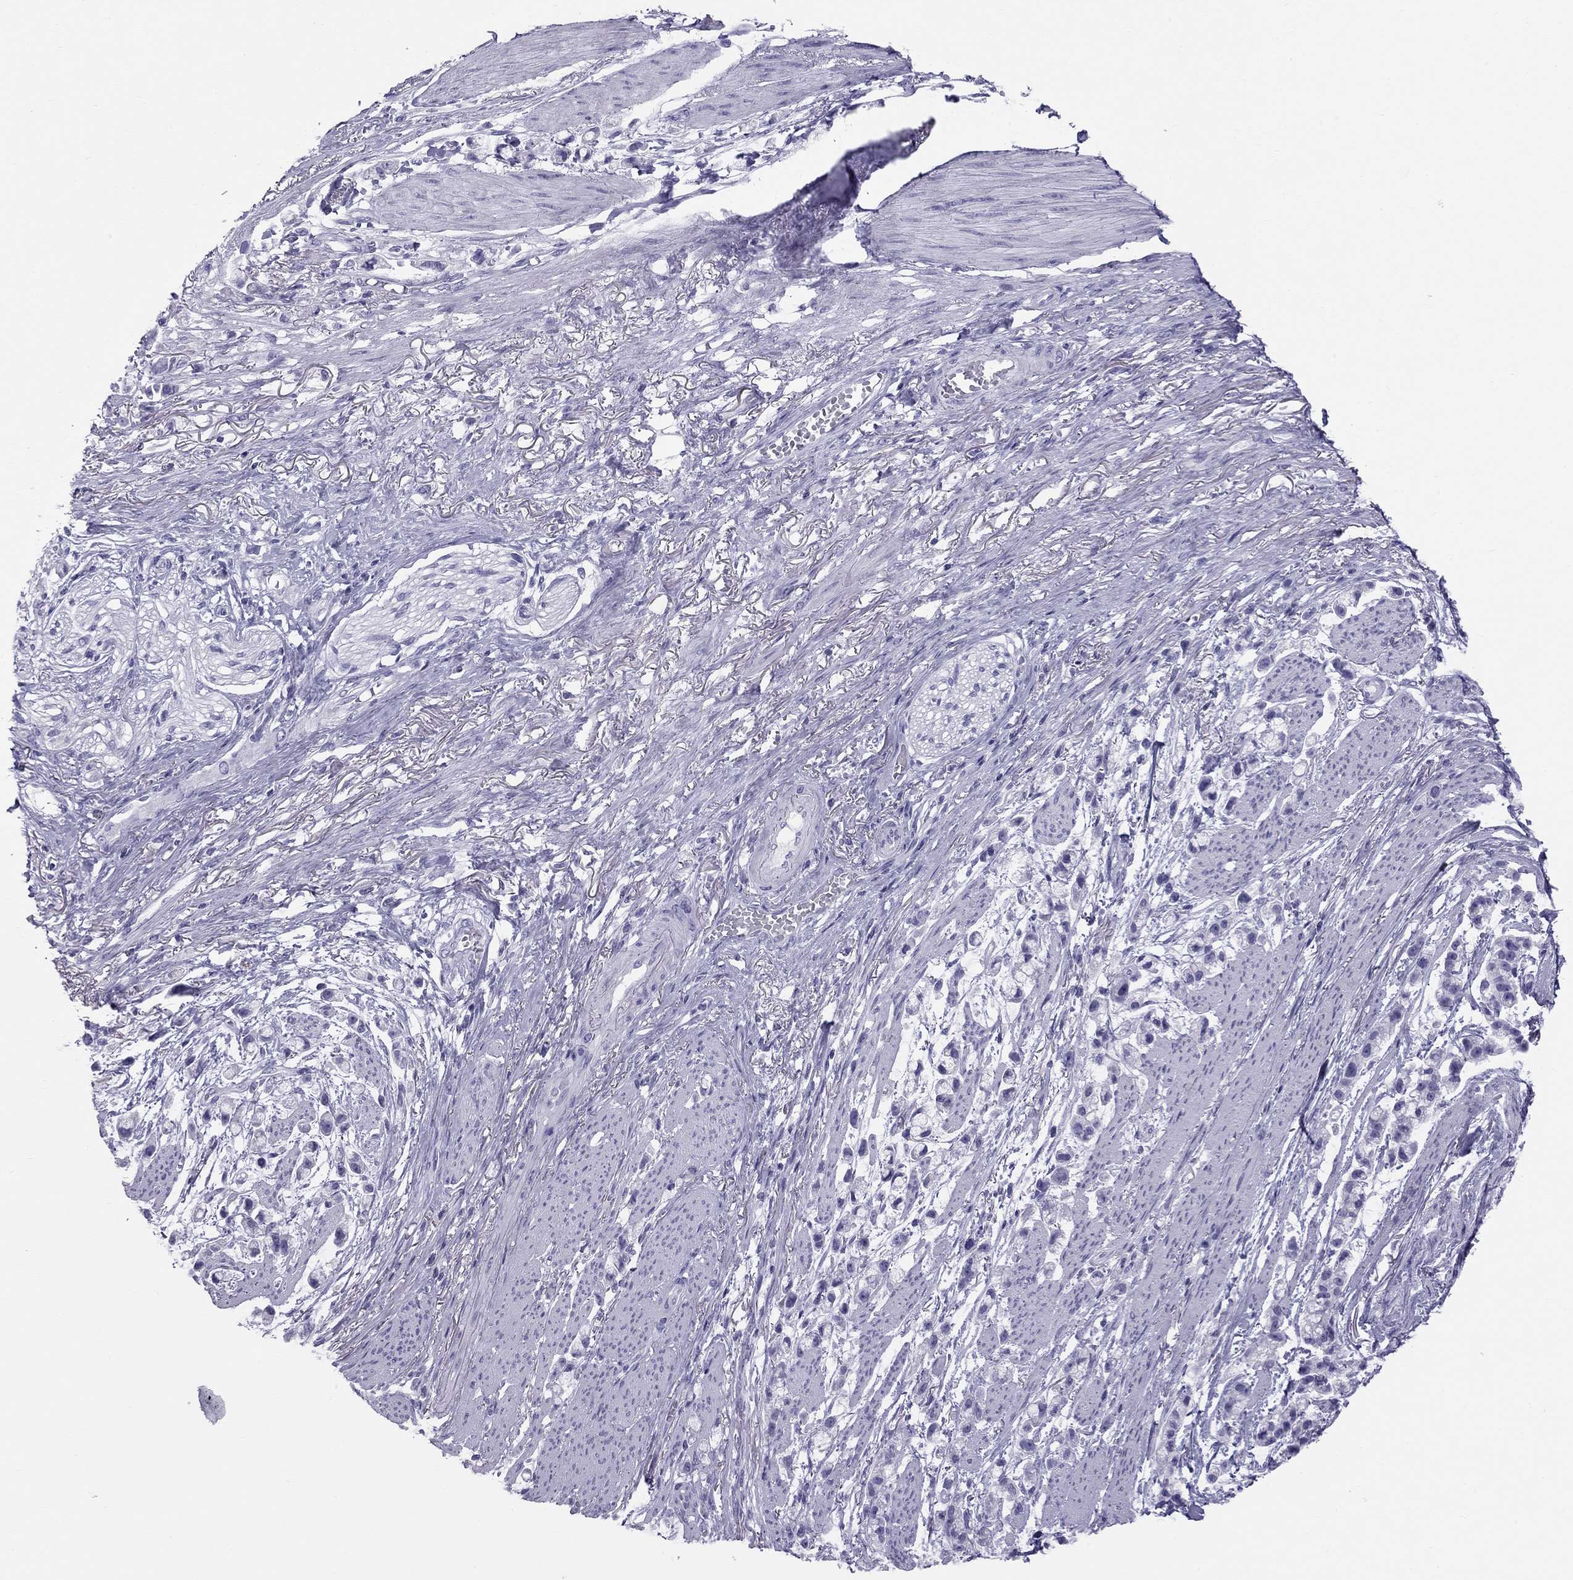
{"staining": {"intensity": "negative", "quantity": "none", "location": "none"}, "tissue": "stomach cancer", "cell_type": "Tumor cells", "image_type": "cancer", "snomed": [{"axis": "morphology", "description": "Adenocarcinoma, NOS"}, {"axis": "topography", "description": "Stomach"}], "caption": "Immunohistochemical staining of stomach adenocarcinoma demonstrates no significant expression in tumor cells.", "gene": "TRPM3", "patient": {"sex": "female", "age": 81}}